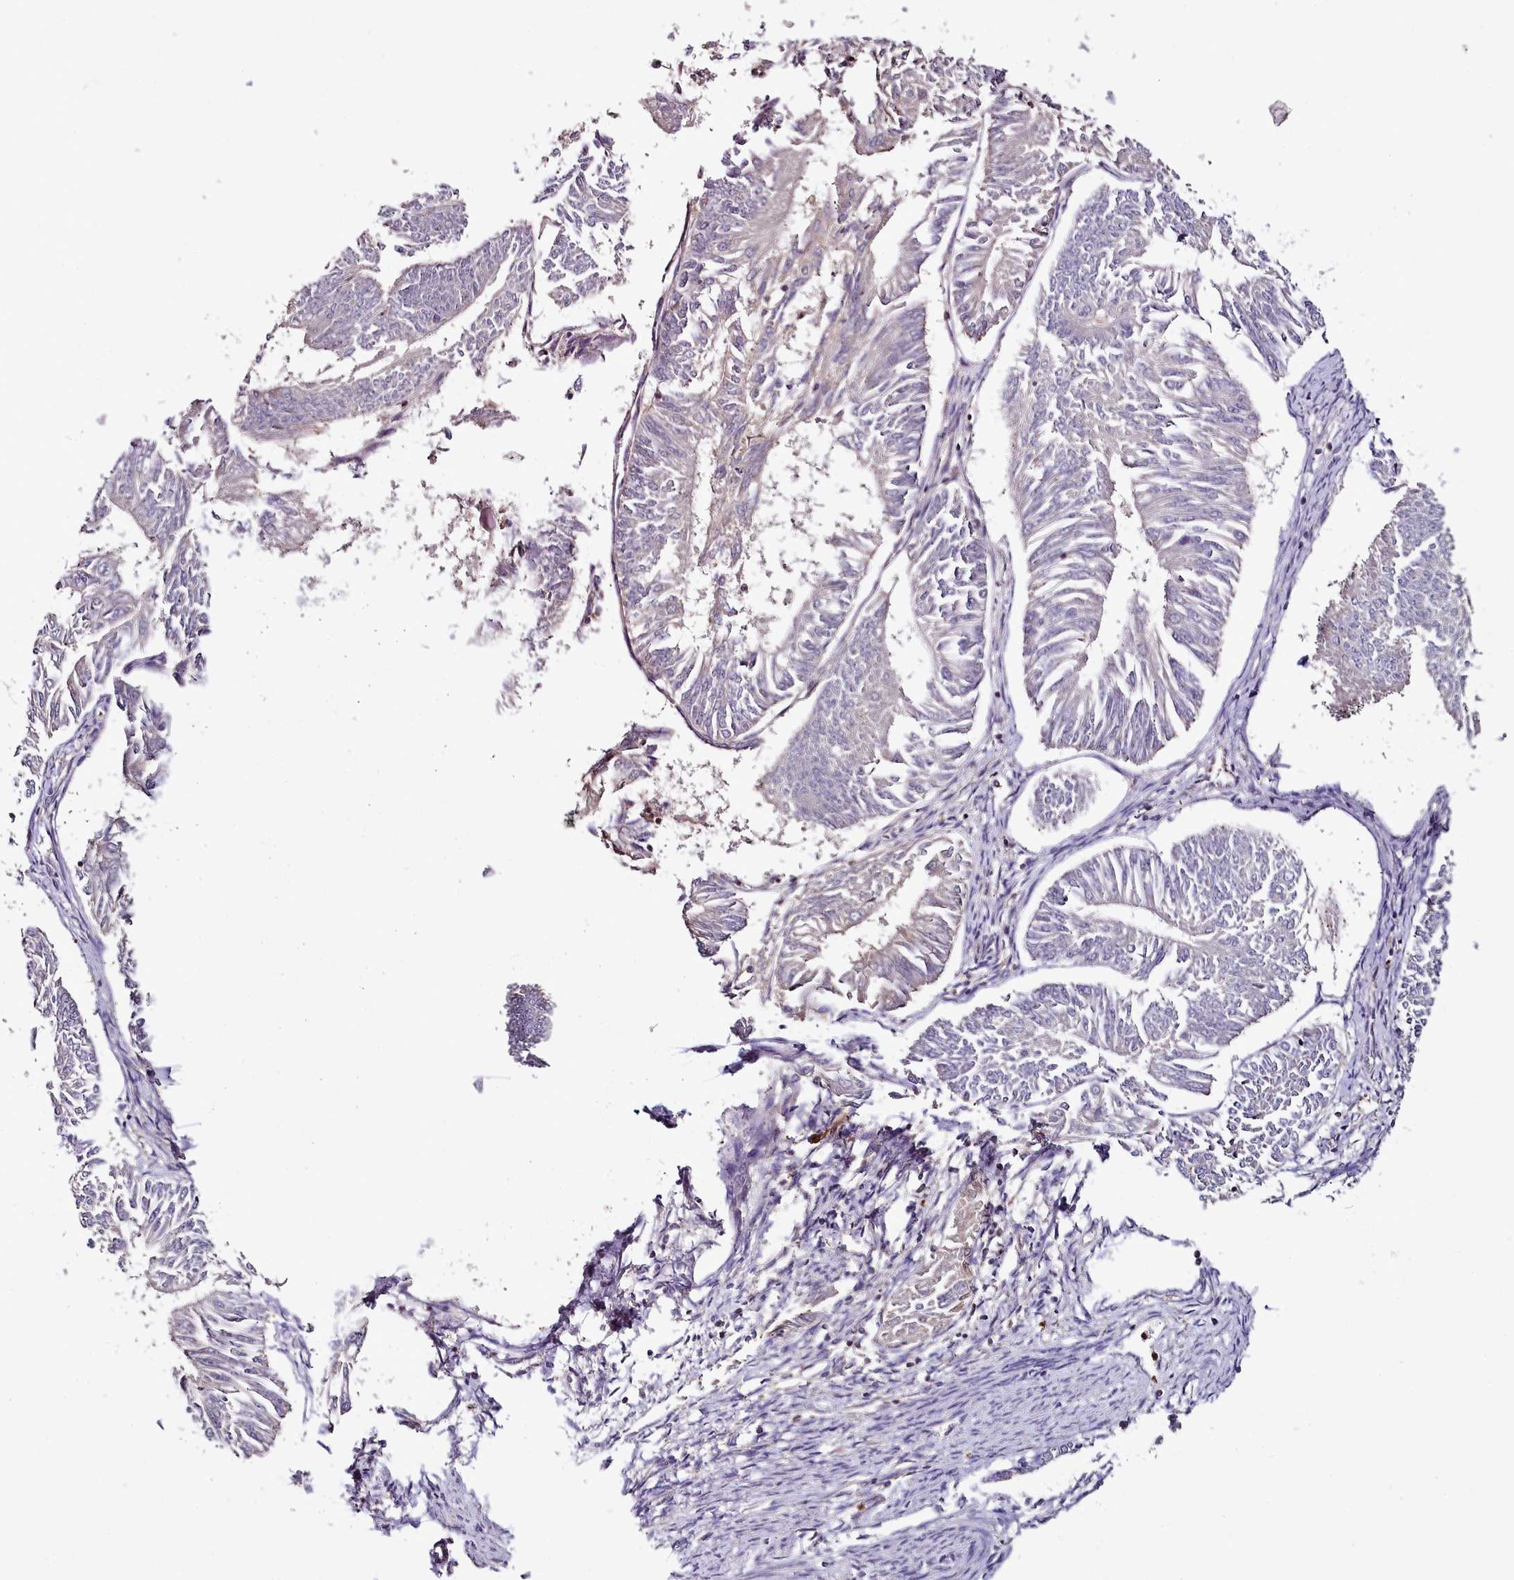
{"staining": {"intensity": "negative", "quantity": "none", "location": "none"}, "tissue": "endometrial cancer", "cell_type": "Tumor cells", "image_type": "cancer", "snomed": [{"axis": "morphology", "description": "Adenocarcinoma, NOS"}, {"axis": "topography", "description": "Endometrium"}], "caption": "Immunohistochemical staining of human endometrial adenocarcinoma exhibits no significant positivity in tumor cells.", "gene": "ACSS1", "patient": {"sex": "female", "age": 58}}